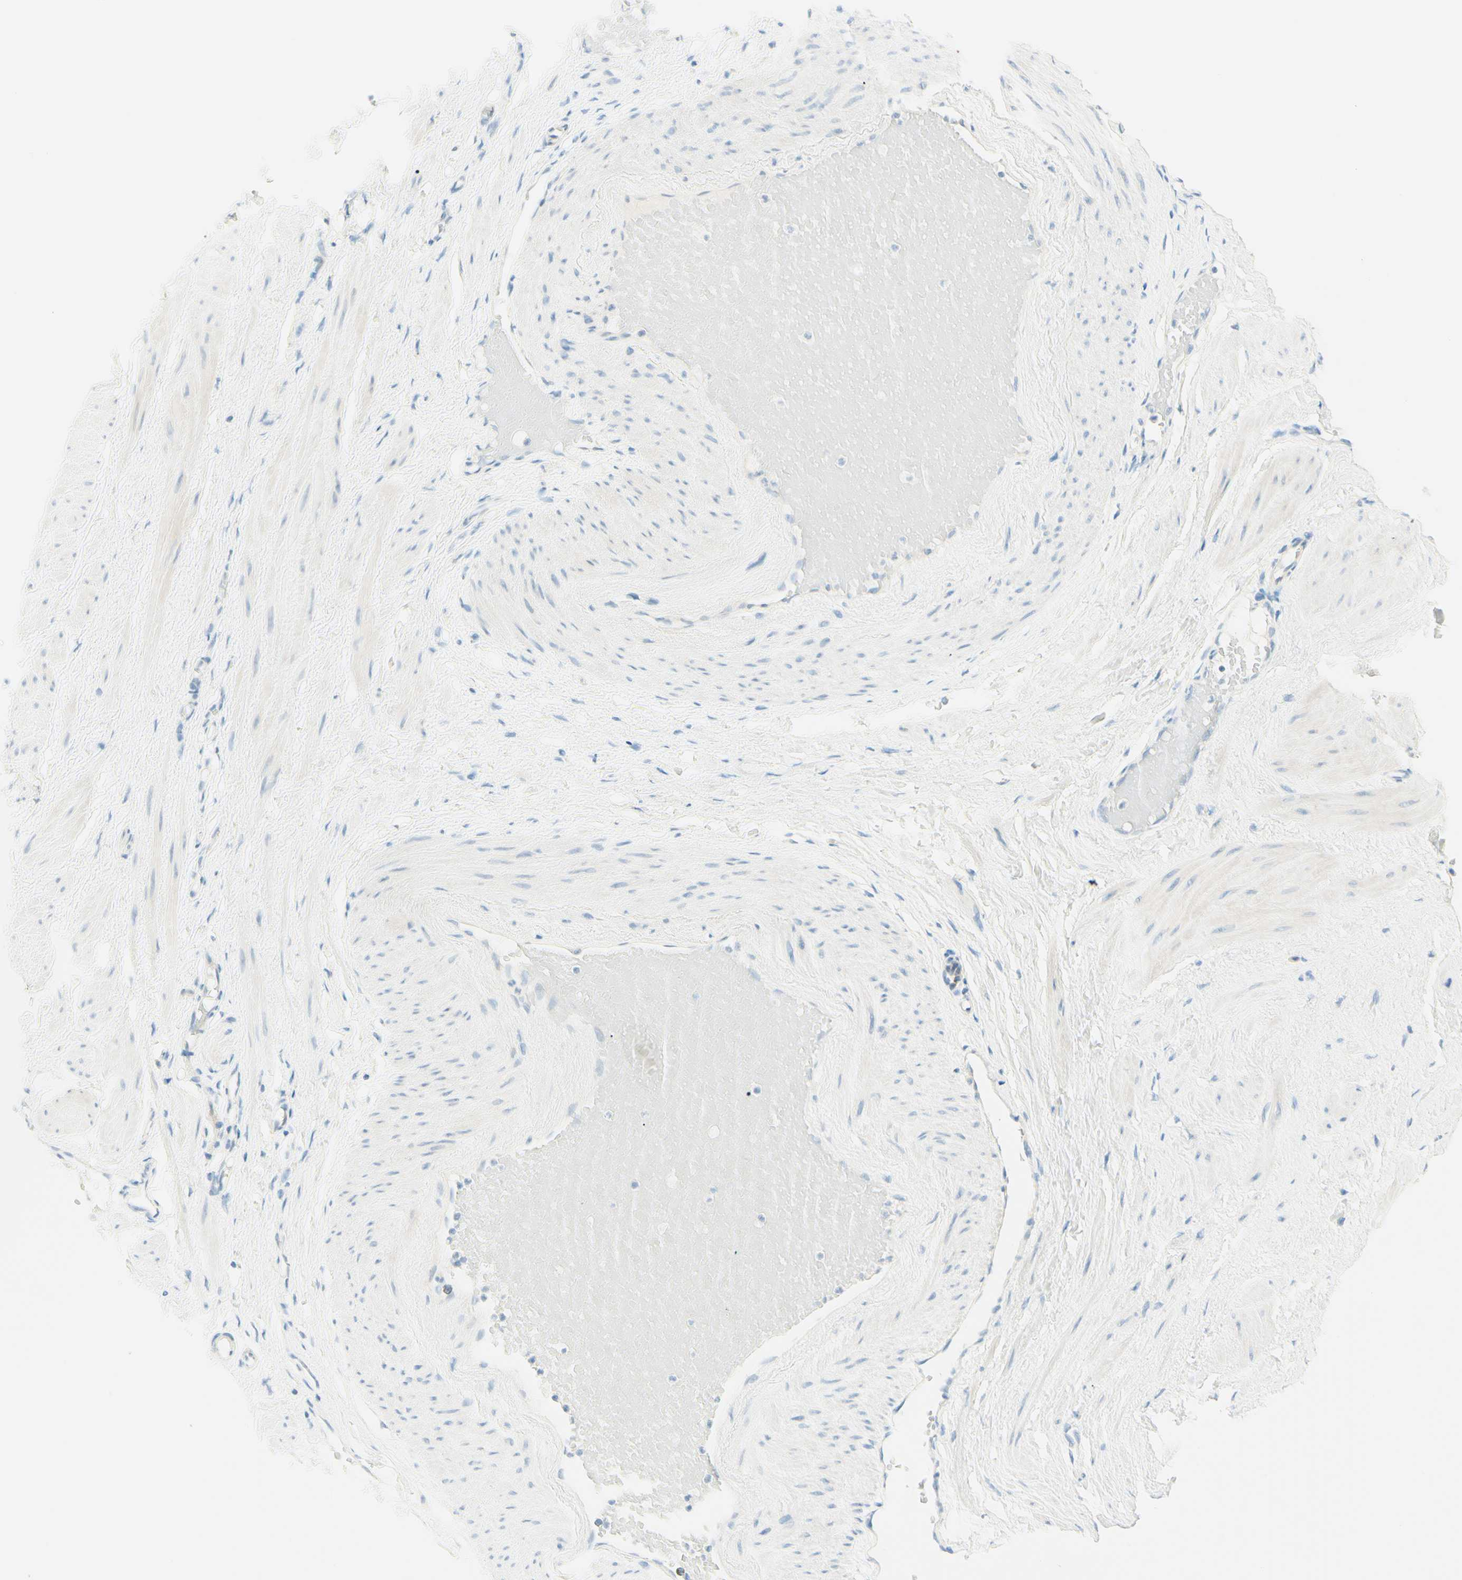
{"staining": {"intensity": "negative", "quantity": "none", "location": "none"}, "tissue": "adipose tissue", "cell_type": "Adipocytes", "image_type": "normal", "snomed": [{"axis": "morphology", "description": "Normal tissue, NOS"}, {"axis": "topography", "description": "Soft tissue"}, {"axis": "topography", "description": "Vascular tissue"}], "caption": "Image shows no significant protein staining in adipocytes of benign adipose tissue.", "gene": "TMEM132D", "patient": {"sex": "female", "age": 35}}